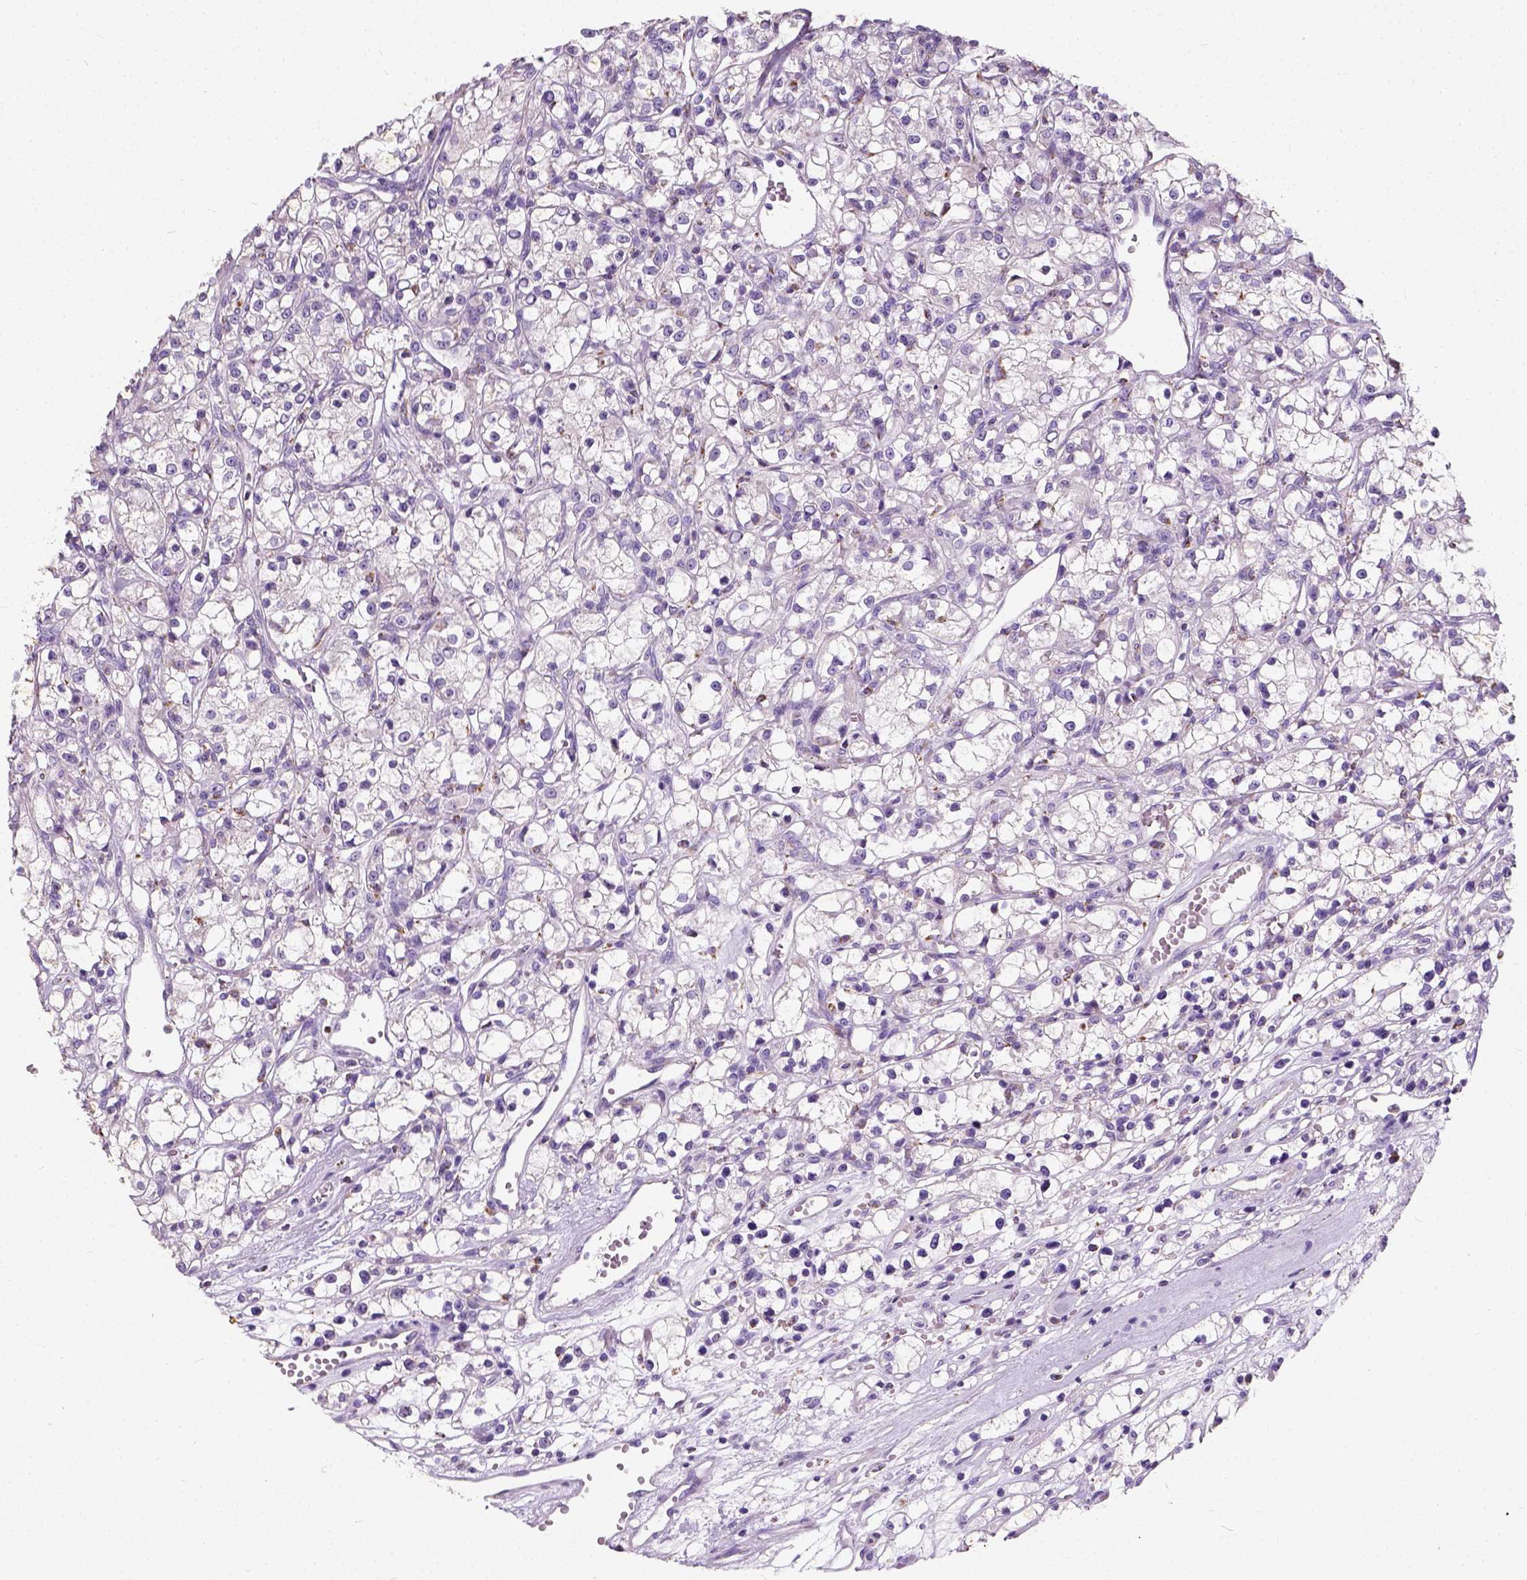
{"staining": {"intensity": "negative", "quantity": "none", "location": "none"}, "tissue": "renal cancer", "cell_type": "Tumor cells", "image_type": "cancer", "snomed": [{"axis": "morphology", "description": "Adenocarcinoma, NOS"}, {"axis": "topography", "description": "Kidney"}], "caption": "High power microscopy micrograph of an immunohistochemistry (IHC) image of renal cancer (adenocarcinoma), revealing no significant staining in tumor cells.", "gene": "CHODL", "patient": {"sex": "female", "age": 59}}